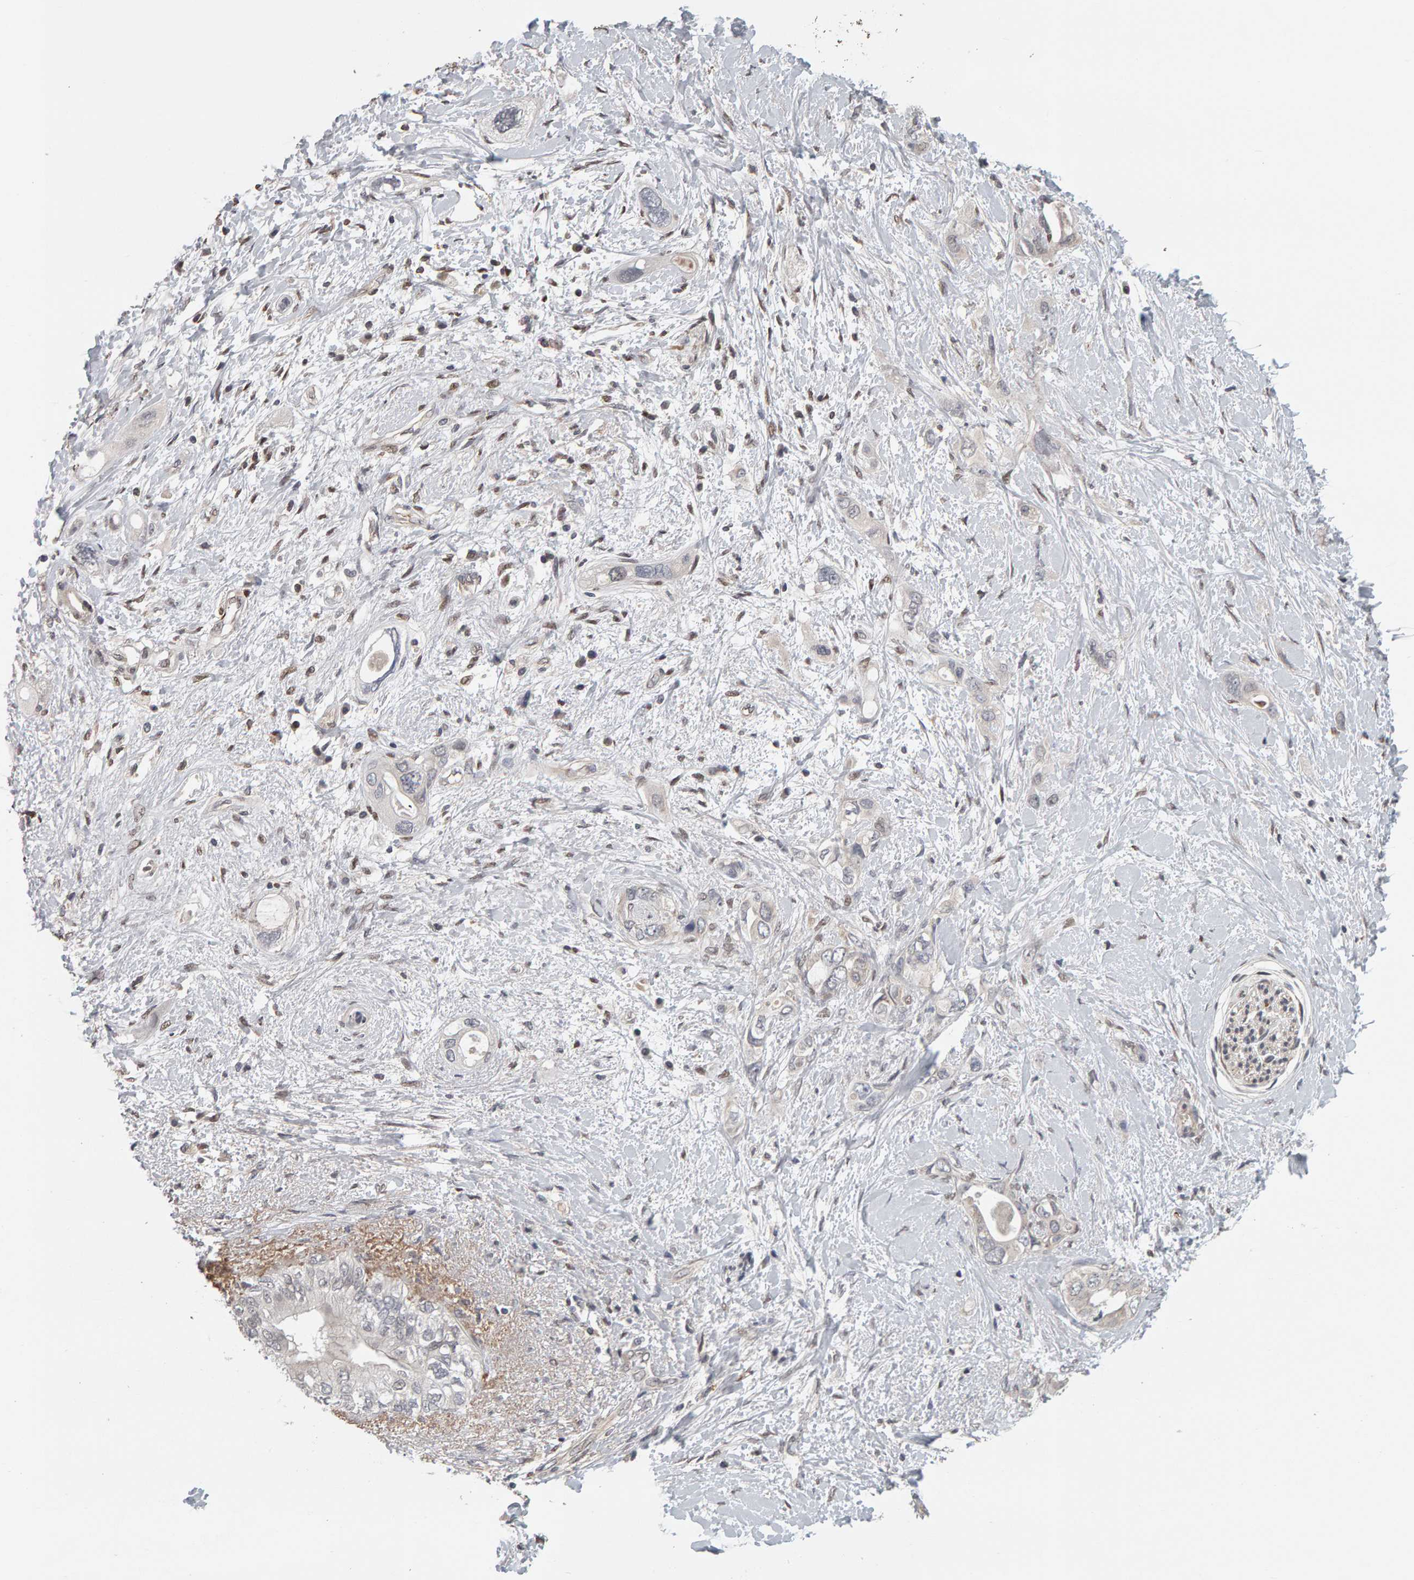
{"staining": {"intensity": "weak", "quantity": "<25%", "location": "cytoplasmic/membranous"}, "tissue": "pancreatic cancer", "cell_type": "Tumor cells", "image_type": "cancer", "snomed": [{"axis": "morphology", "description": "Adenocarcinoma, NOS"}, {"axis": "topography", "description": "Pancreas"}], "caption": "An immunohistochemistry histopathology image of pancreatic cancer (adenocarcinoma) is shown. There is no staining in tumor cells of pancreatic cancer (adenocarcinoma). The staining is performed using DAB brown chromogen with nuclei counter-stained in using hematoxylin.", "gene": "TEFM", "patient": {"sex": "female", "age": 56}}